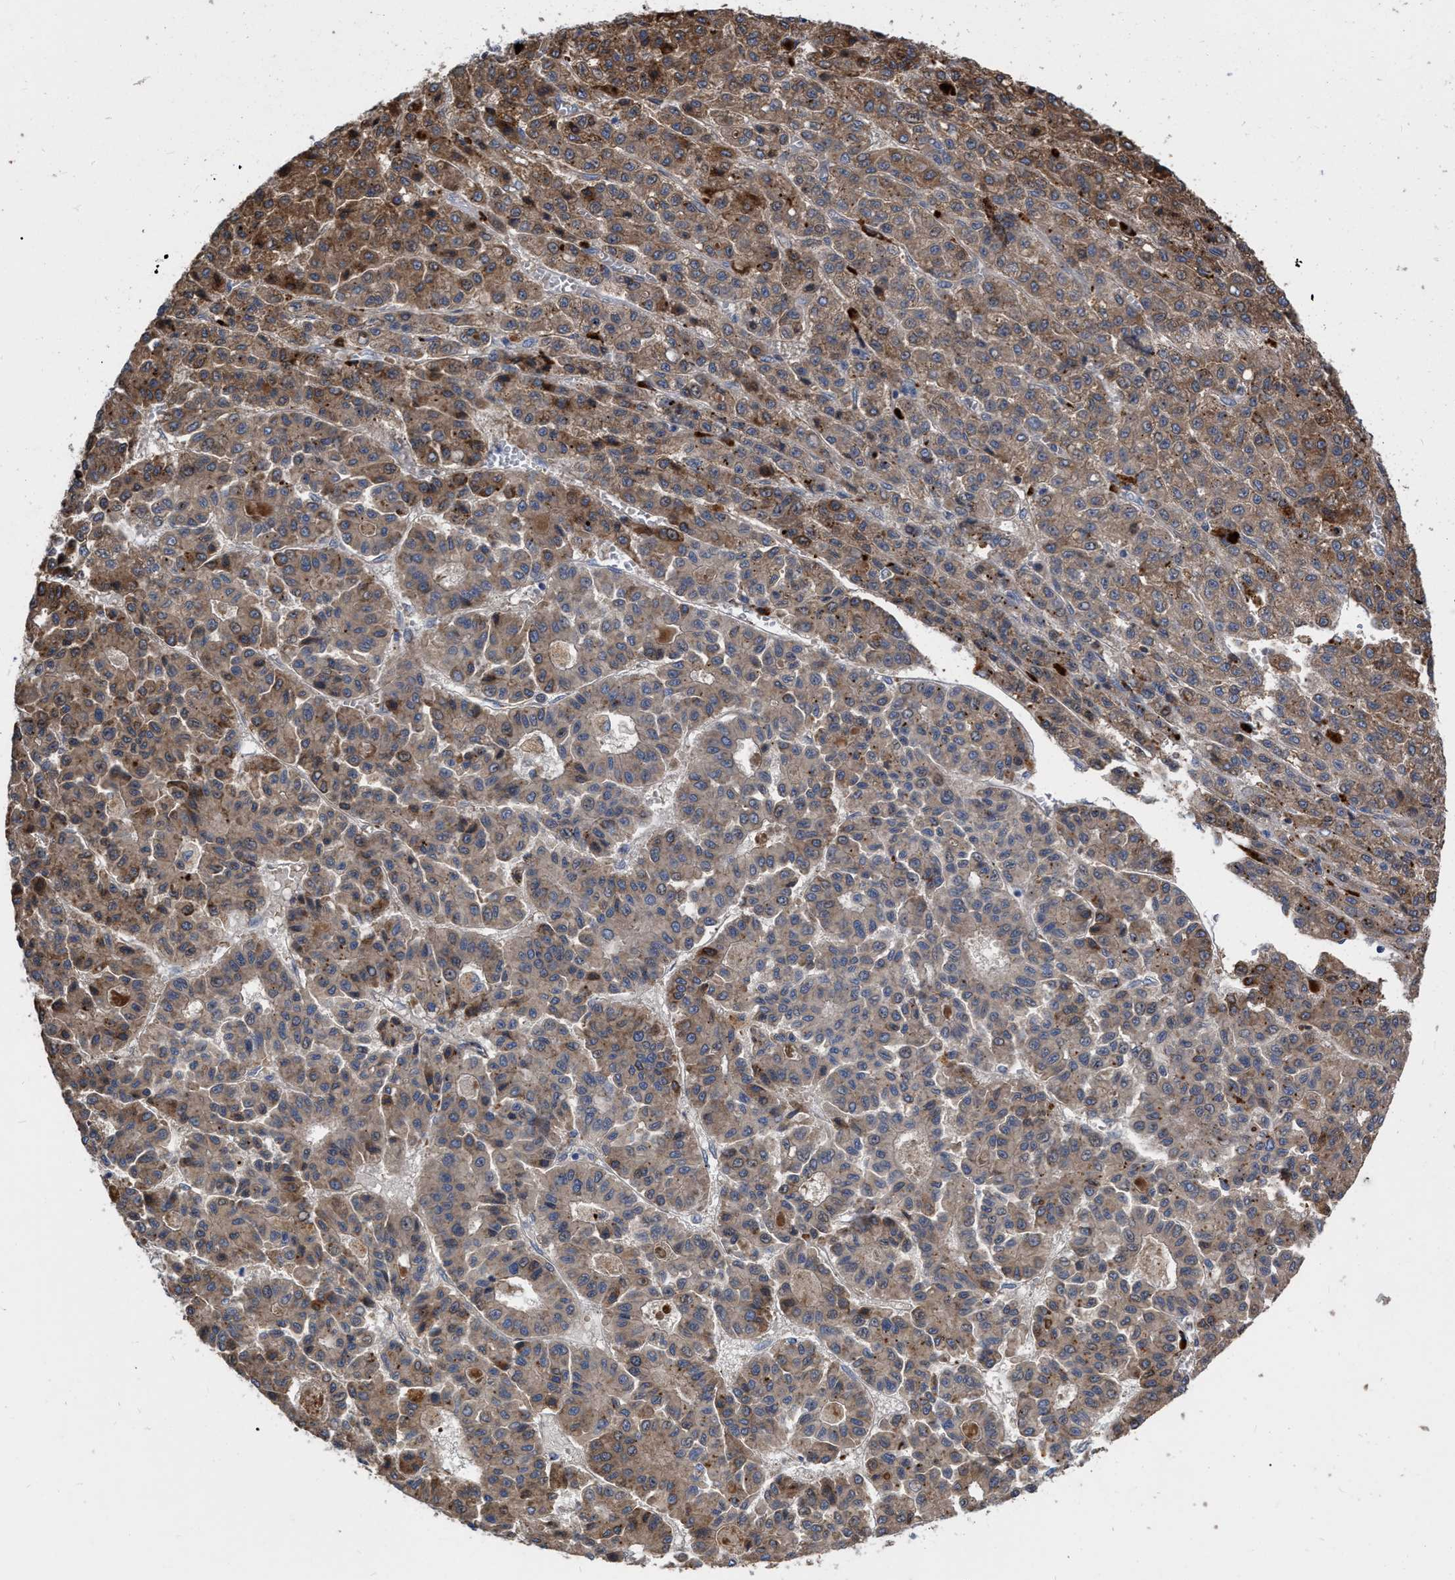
{"staining": {"intensity": "moderate", "quantity": ">75%", "location": "cytoplasmic/membranous"}, "tissue": "liver cancer", "cell_type": "Tumor cells", "image_type": "cancer", "snomed": [{"axis": "morphology", "description": "Carcinoma, Hepatocellular, NOS"}, {"axis": "topography", "description": "Liver"}], "caption": "A medium amount of moderate cytoplasmic/membranous expression is identified in about >75% of tumor cells in hepatocellular carcinoma (liver) tissue. (DAB = brown stain, brightfield microscopy at high magnification).", "gene": "MLST8", "patient": {"sex": "male", "age": 70}}